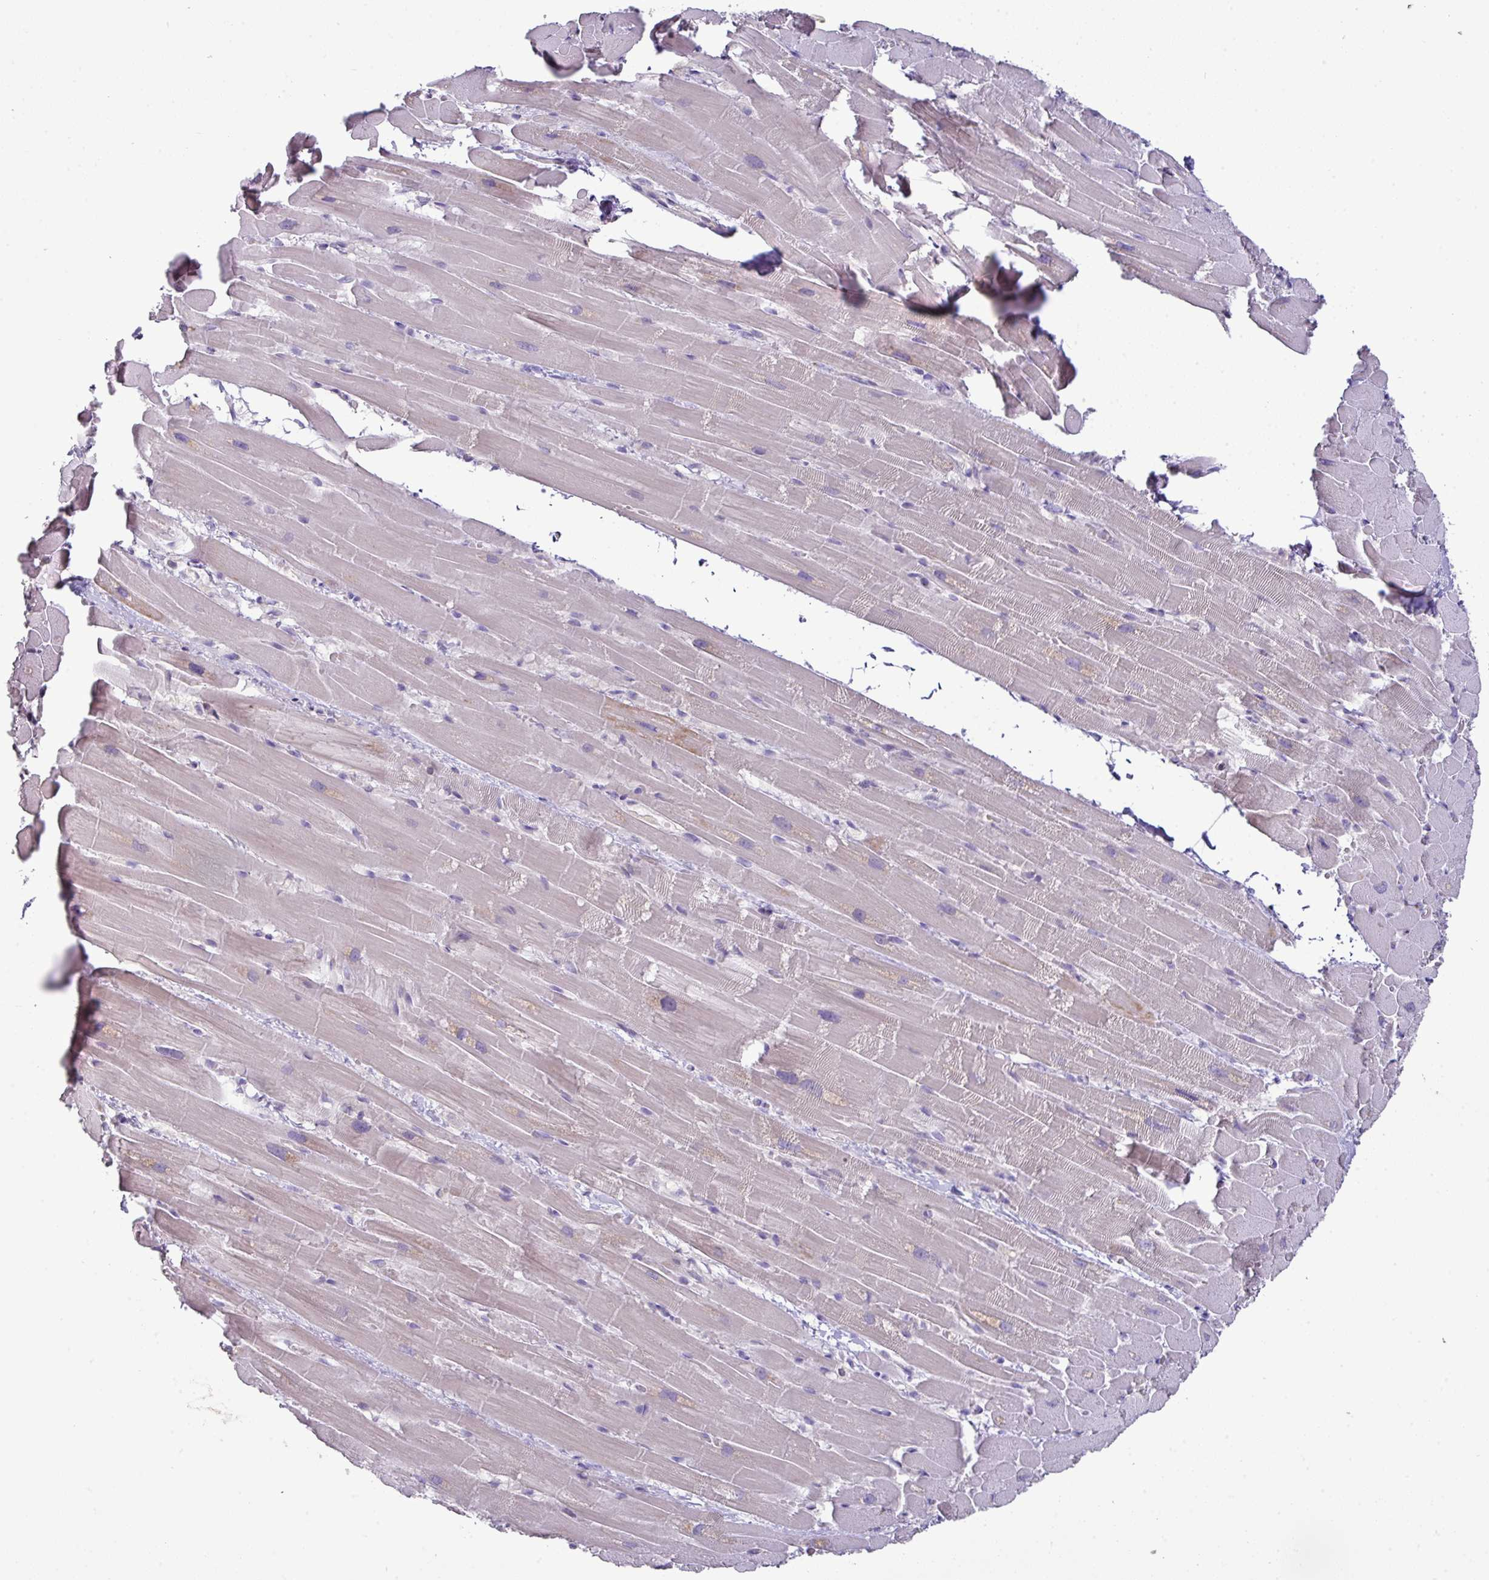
{"staining": {"intensity": "weak", "quantity": "<25%", "location": "cytoplasmic/membranous"}, "tissue": "heart muscle", "cell_type": "Cardiomyocytes", "image_type": "normal", "snomed": [{"axis": "morphology", "description": "Normal tissue, NOS"}, {"axis": "topography", "description": "Heart"}], "caption": "IHC of unremarkable heart muscle shows no expression in cardiomyocytes. The staining is performed using DAB (3,3'-diaminobenzidine) brown chromogen with nuclei counter-stained in using hematoxylin.", "gene": "TRAPPC1", "patient": {"sex": "male", "age": 37}}